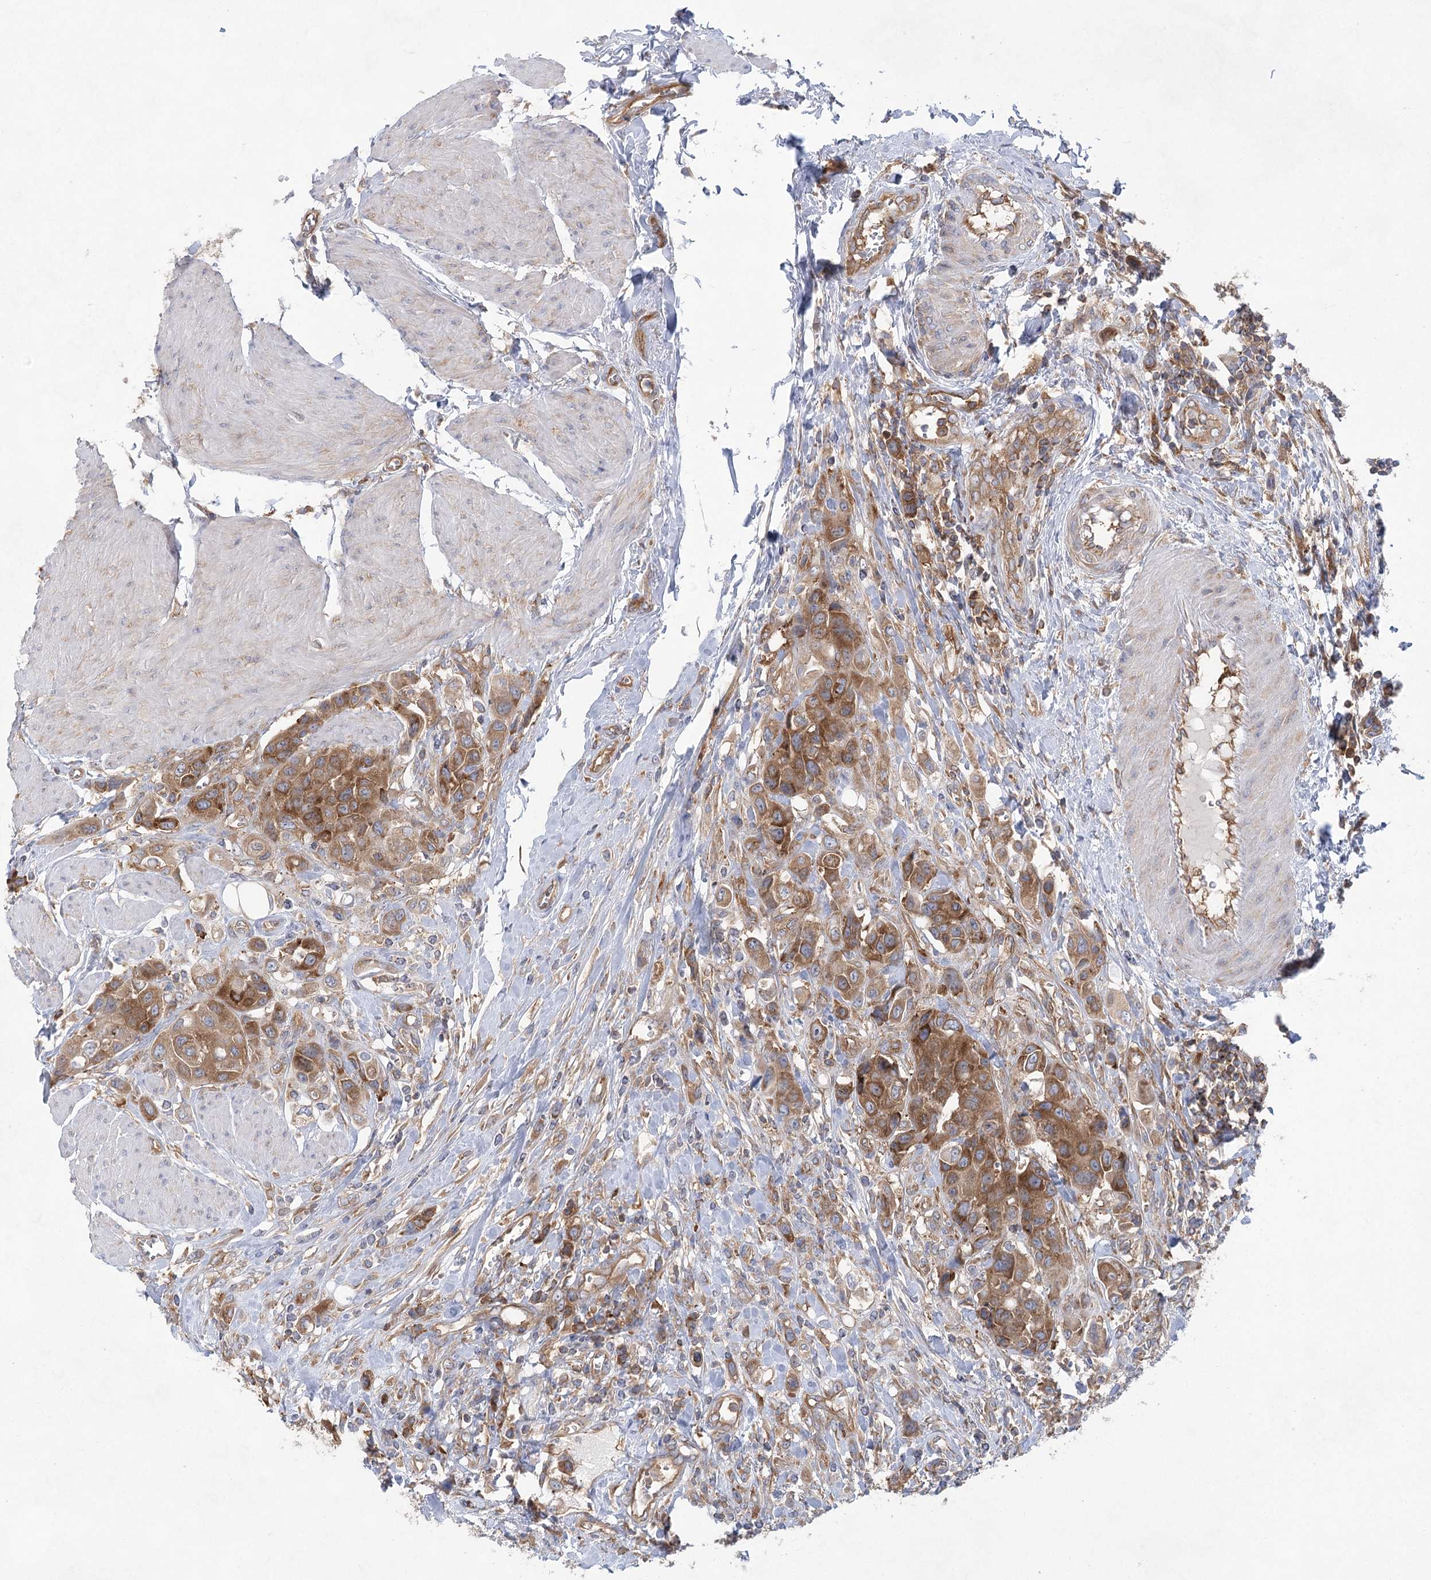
{"staining": {"intensity": "moderate", "quantity": ">75%", "location": "cytoplasmic/membranous"}, "tissue": "urothelial cancer", "cell_type": "Tumor cells", "image_type": "cancer", "snomed": [{"axis": "morphology", "description": "Urothelial carcinoma, High grade"}, {"axis": "topography", "description": "Urinary bladder"}], "caption": "This photomicrograph shows immunohistochemistry (IHC) staining of urothelial cancer, with medium moderate cytoplasmic/membranous expression in approximately >75% of tumor cells.", "gene": "EIF3A", "patient": {"sex": "male", "age": 50}}